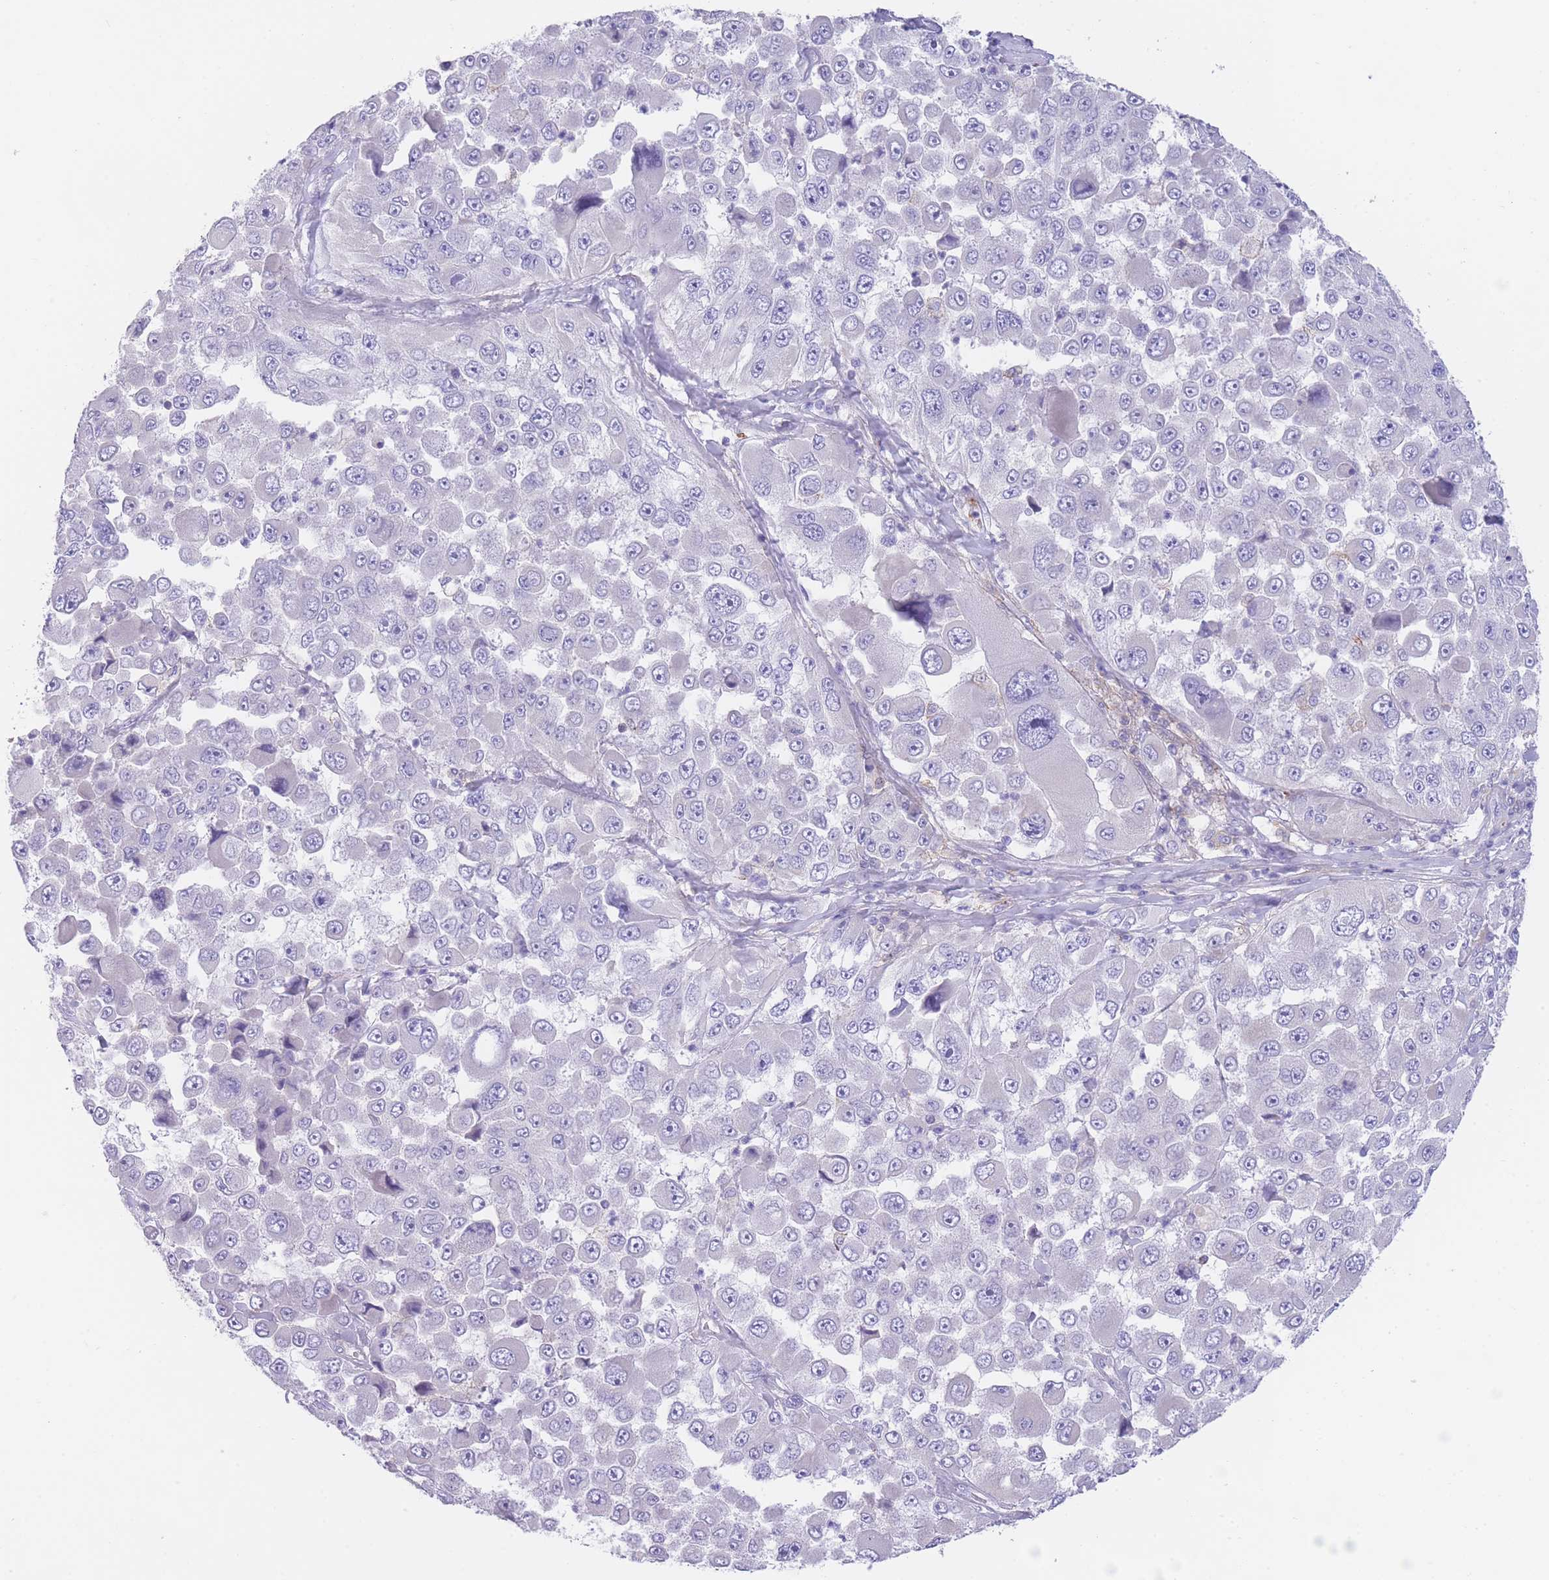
{"staining": {"intensity": "negative", "quantity": "none", "location": "none"}, "tissue": "melanoma", "cell_type": "Tumor cells", "image_type": "cancer", "snomed": [{"axis": "morphology", "description": "Malignant melanoma, Metastatic site"}, {"axis": "topography", "description": "Lymph node"}], "caption": "A high-resolution photomicrograph shows immunohistochemistry (IHC) staining of melanoma, which reveals no significant staining in tumor cells.", "gene": "LDB3", "patient": {"sex": "male", "age": 62}}